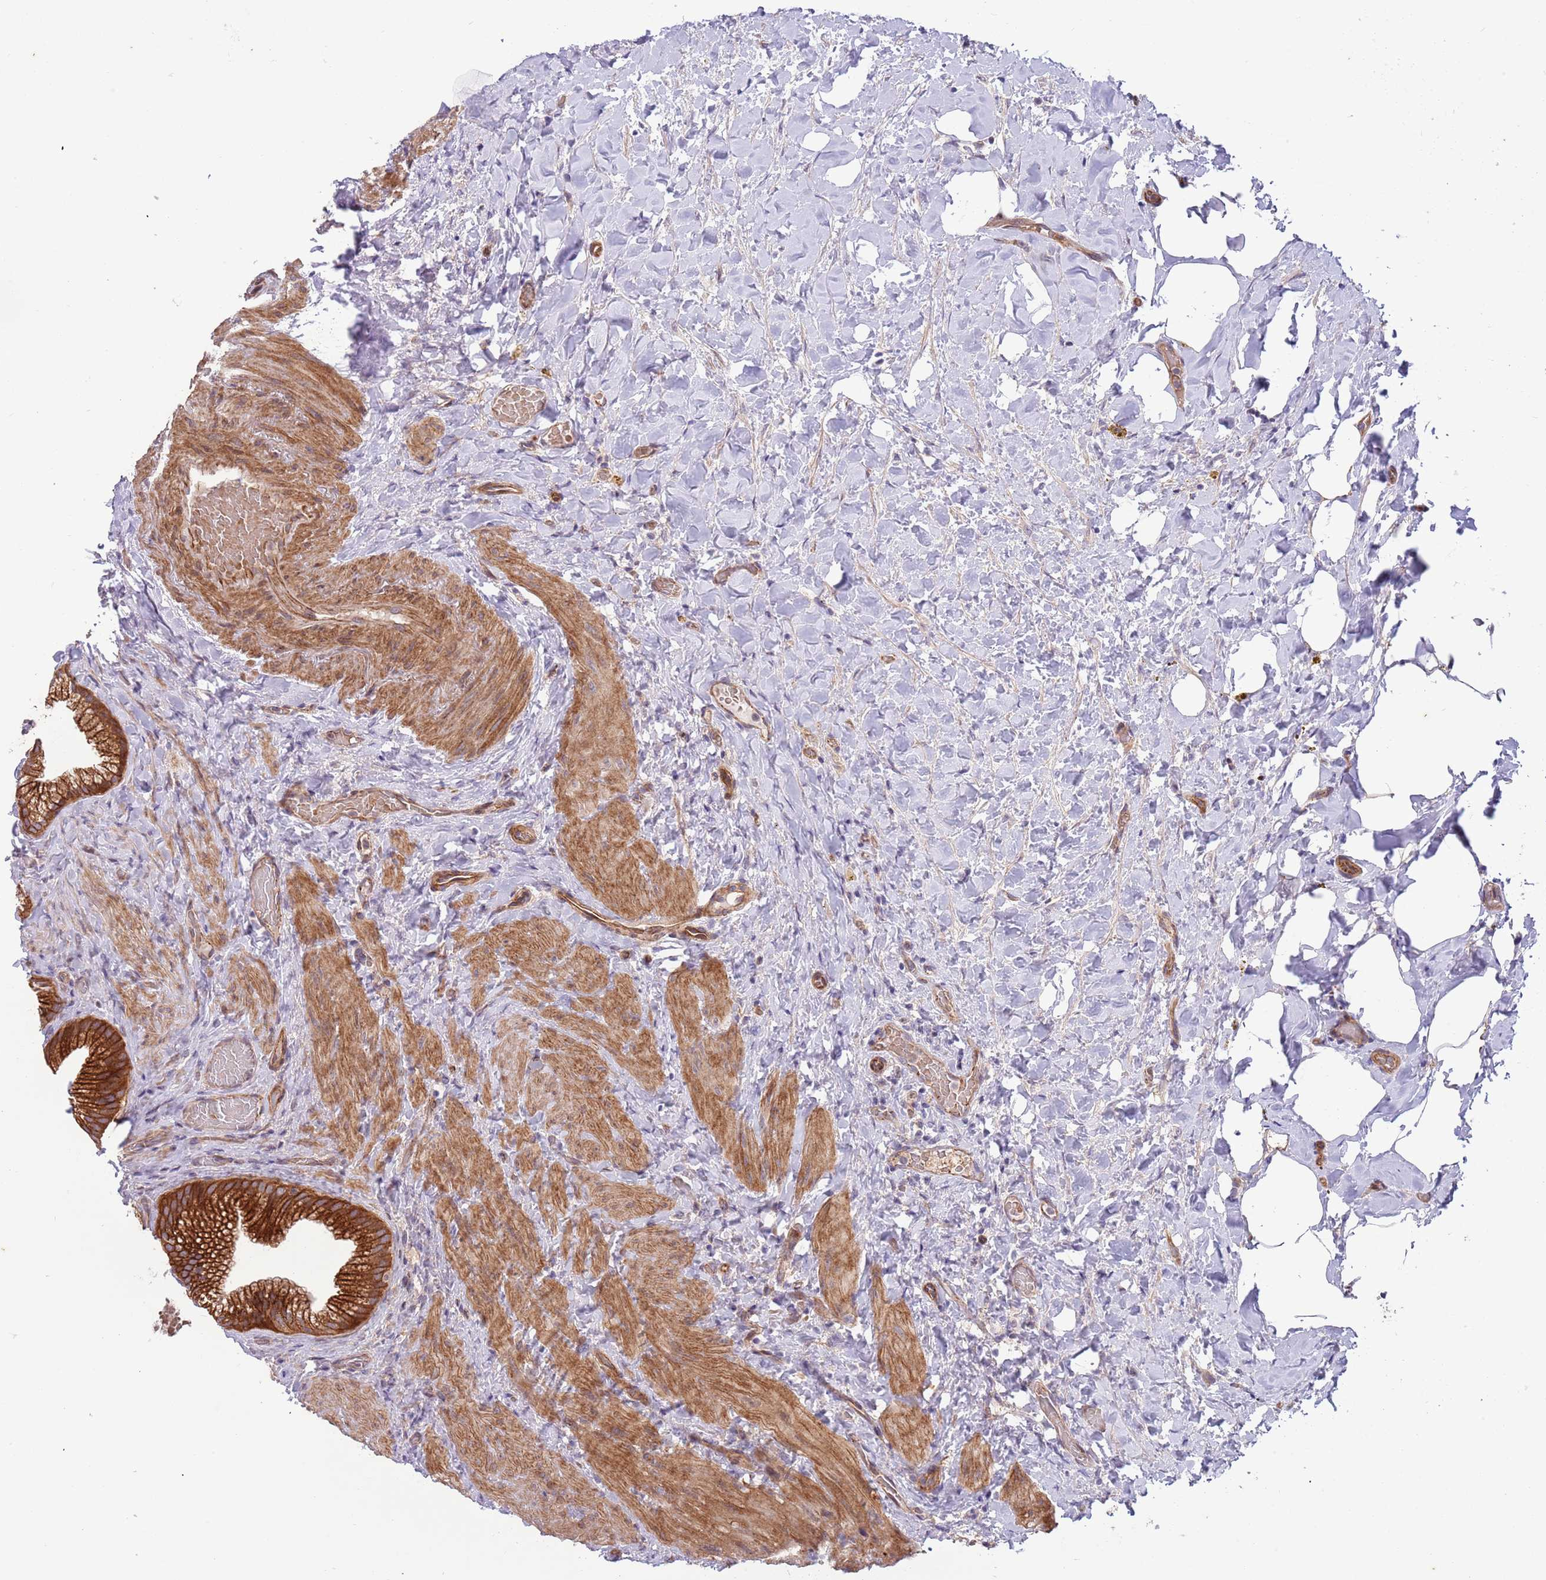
{"staining": {"intensity": "strong", "quantity": ">75%", "location": "cytoplasmic/membranous"}, "tissue": "gallbladder", "cell_type": "Glandular cells", "image_type": "normal", "snomed": [{"axis": "morphology", "description": "Normal tissue, NOS"}, {"axis": "morphology", "description": "Inflammation, NOS"}, {"axis": "topography", "description": "Gallbladder"}], "caption": "About >75% of glandular cells in unremarkable gallbladder show strong cytoplasmic/membranous protein expression as visualized by brown immunohistochemical staining.", "gene": "ITGB6", "patient": {"sex": "male", "age": 51}}